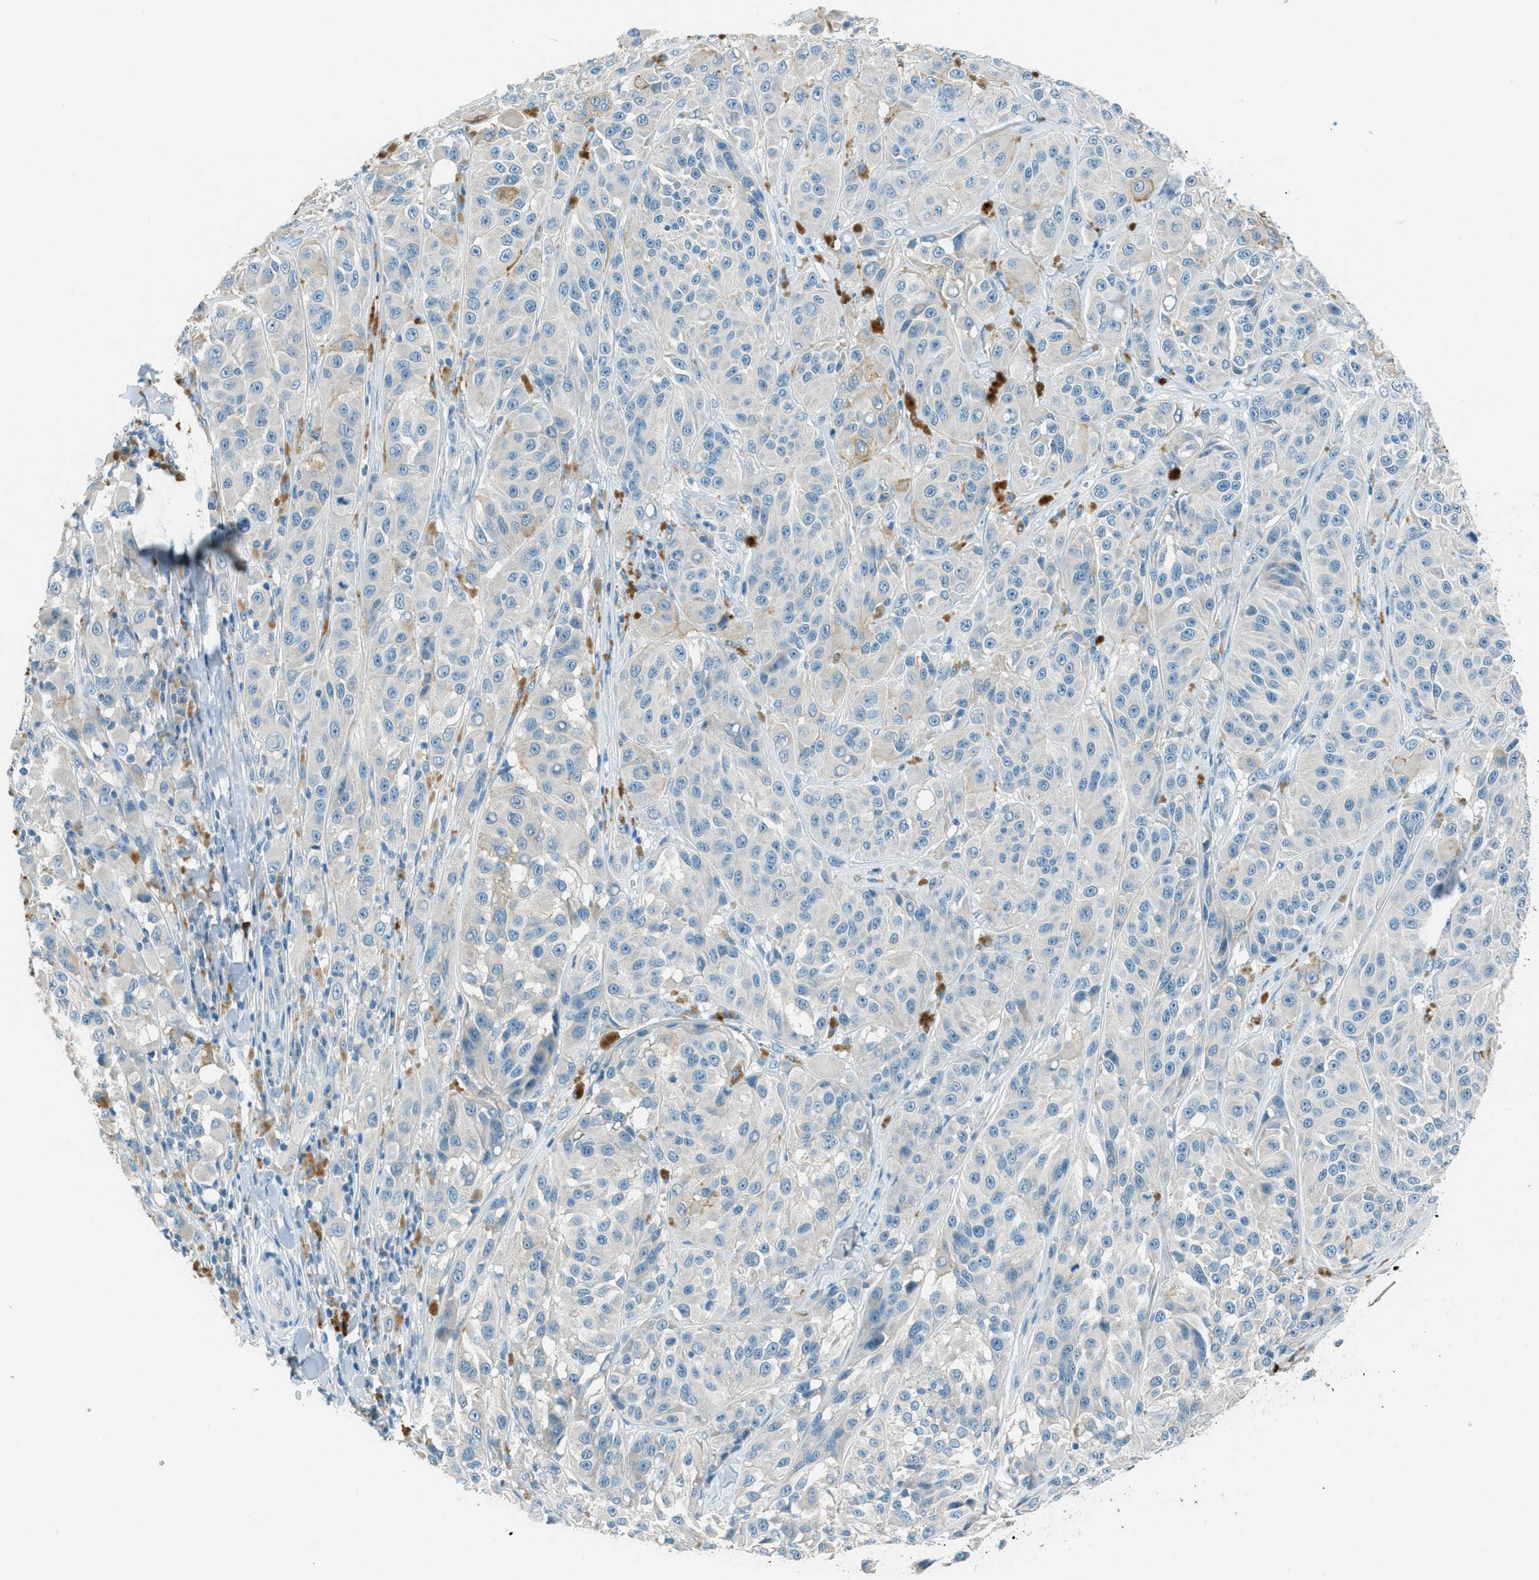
{"staining": {"intensity": "negative", "quantity": "none", "location": "none"}, "tissue": "melanoma", "cell_type": "Tumor cells", "image_type": "cancer", "snomed": [{"axis": "morphology", "description": "Malignant melanoma, NOS"}, {"axis": "topography", "description": "Skin"}], "caption": "Immunohistochemical staining of melanoma demonstrates no significant staining in tumor cells.", "gene": "MSLN", "patient": {"sex": "male", "age": 84}}